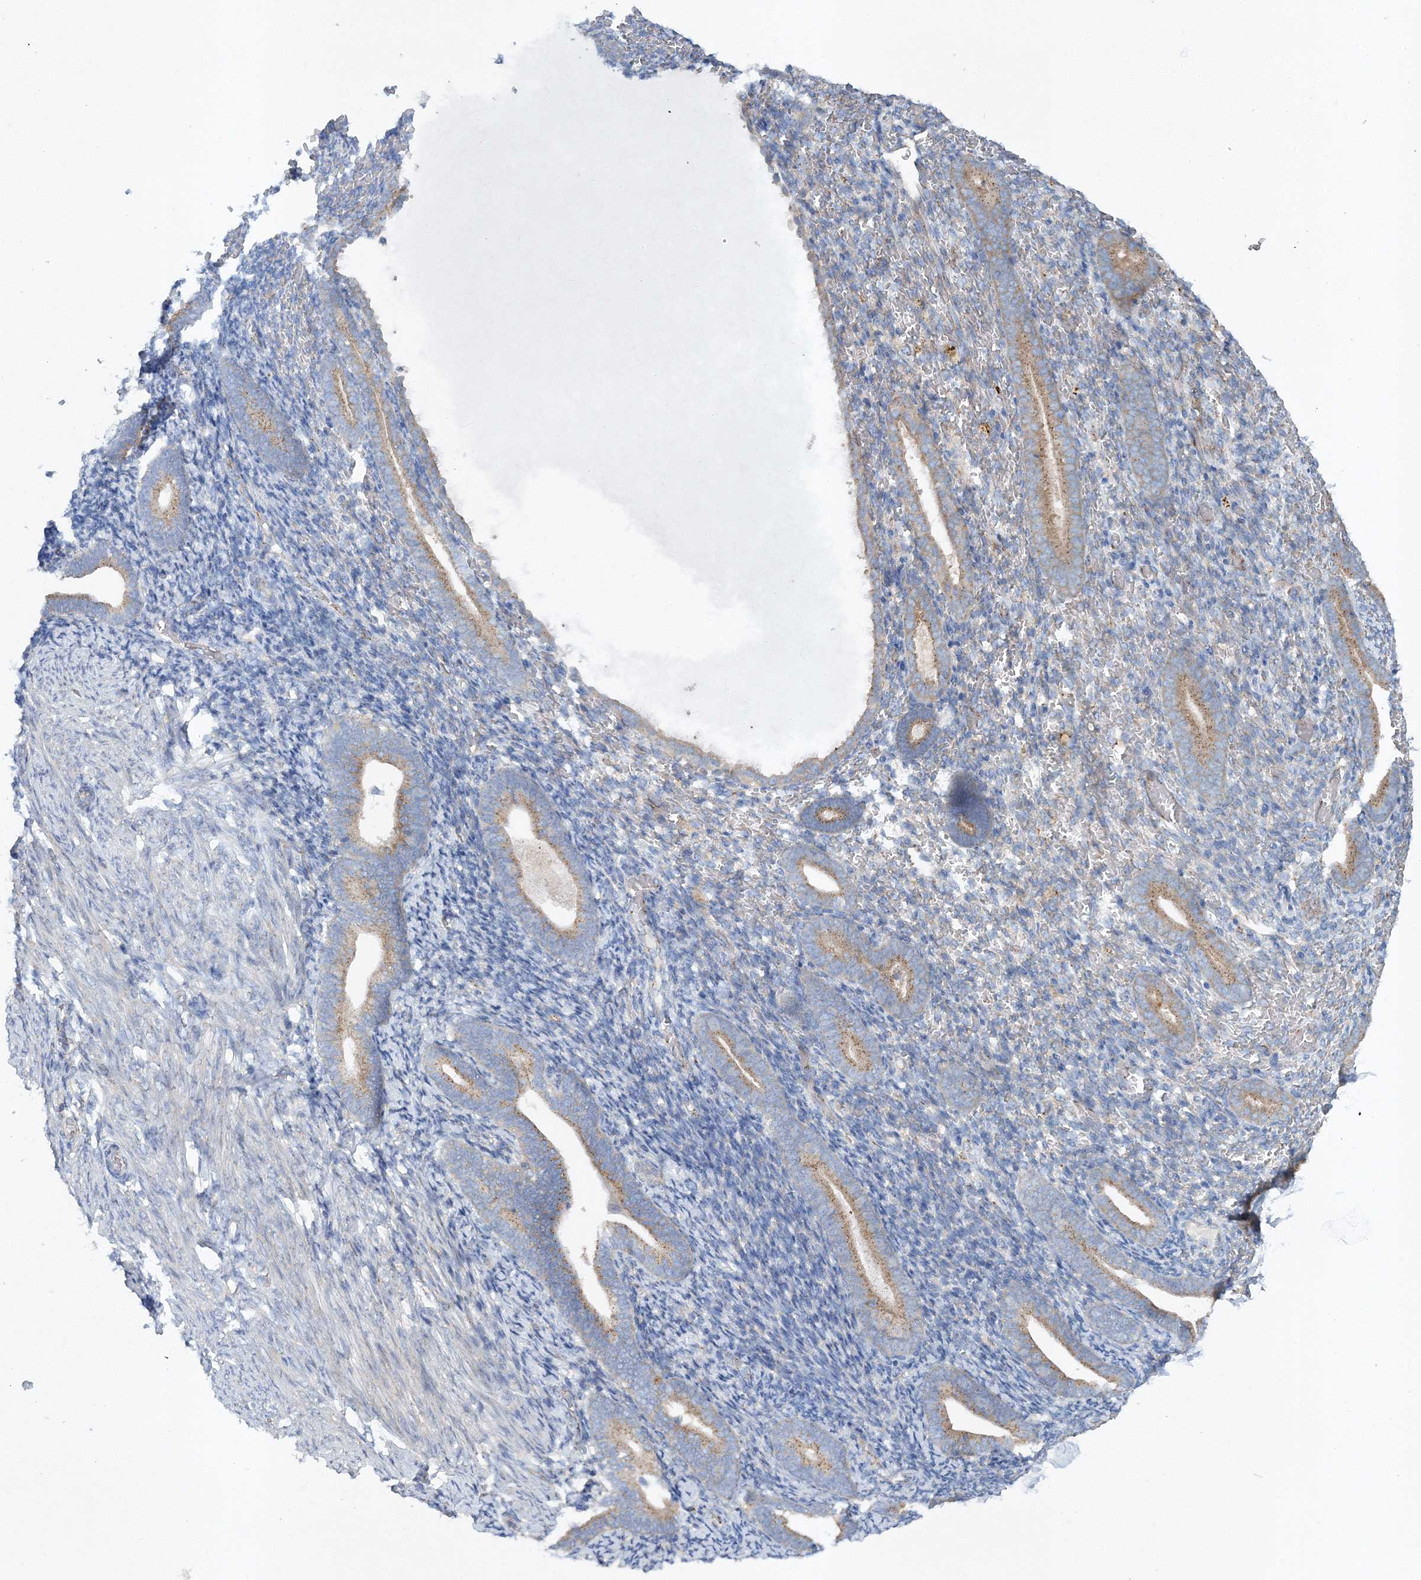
{"staining": {"intensity": "negative", "quantity": "none", "location": "none"}, "tissue": "endometrium", "cell_type": "Cells in endometrial stroma", "image_type": "normal", "snomed": [{"axis": "morphology", "description": "Normal tissue, NOS"}, {"axis": "topography", "description": "Endometrium"}], "caption": "High magnification brightfield microscopy of benign endometrium stained with DAB (brown) and counterstained with hematoxylin (blue): cells in endometrial stroma show no significant staining.", "gene": "SEC23IP", "patient": {"sex": "female", "age": 51}}